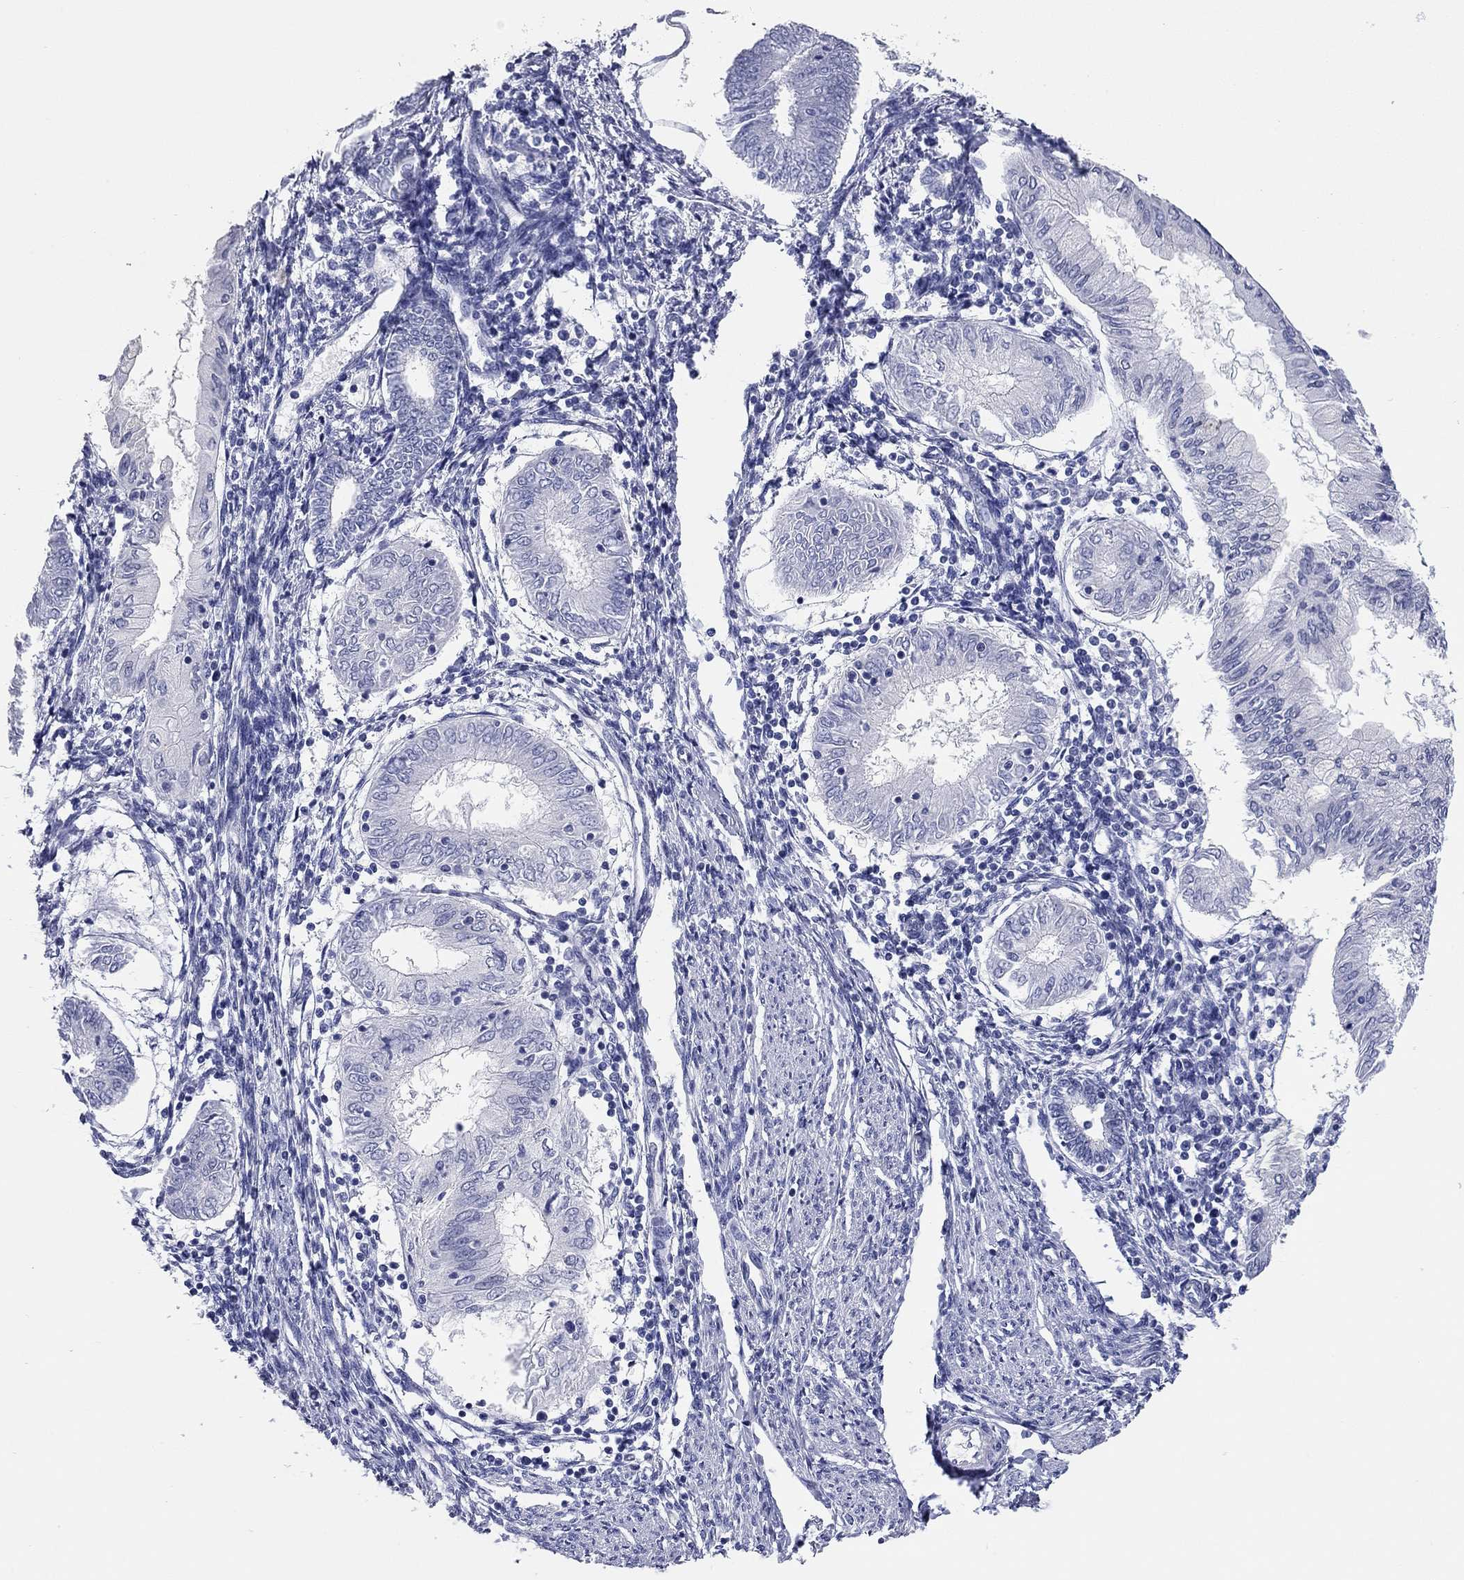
{"staining": {"intensity": "negative", "quantity": "none", "location": "none"}, "tissue": "endometrial cancer", "cell_type": "Tumor cells", "image_type": "cancer", "snomed": [{"axis": "morphology", "description": "Adenocarcinoma, NOS"}, {"axis": "topography", "description": "Endometrium"}], "caption": "High power microscopy image of an immunohistochemistry histopathology image of endometrial cancer (adenocarcinoma), revealing no significant expression in tumor cells.", "gene": "TMEM221", "patient": {"sex": "female", "age": 68}}